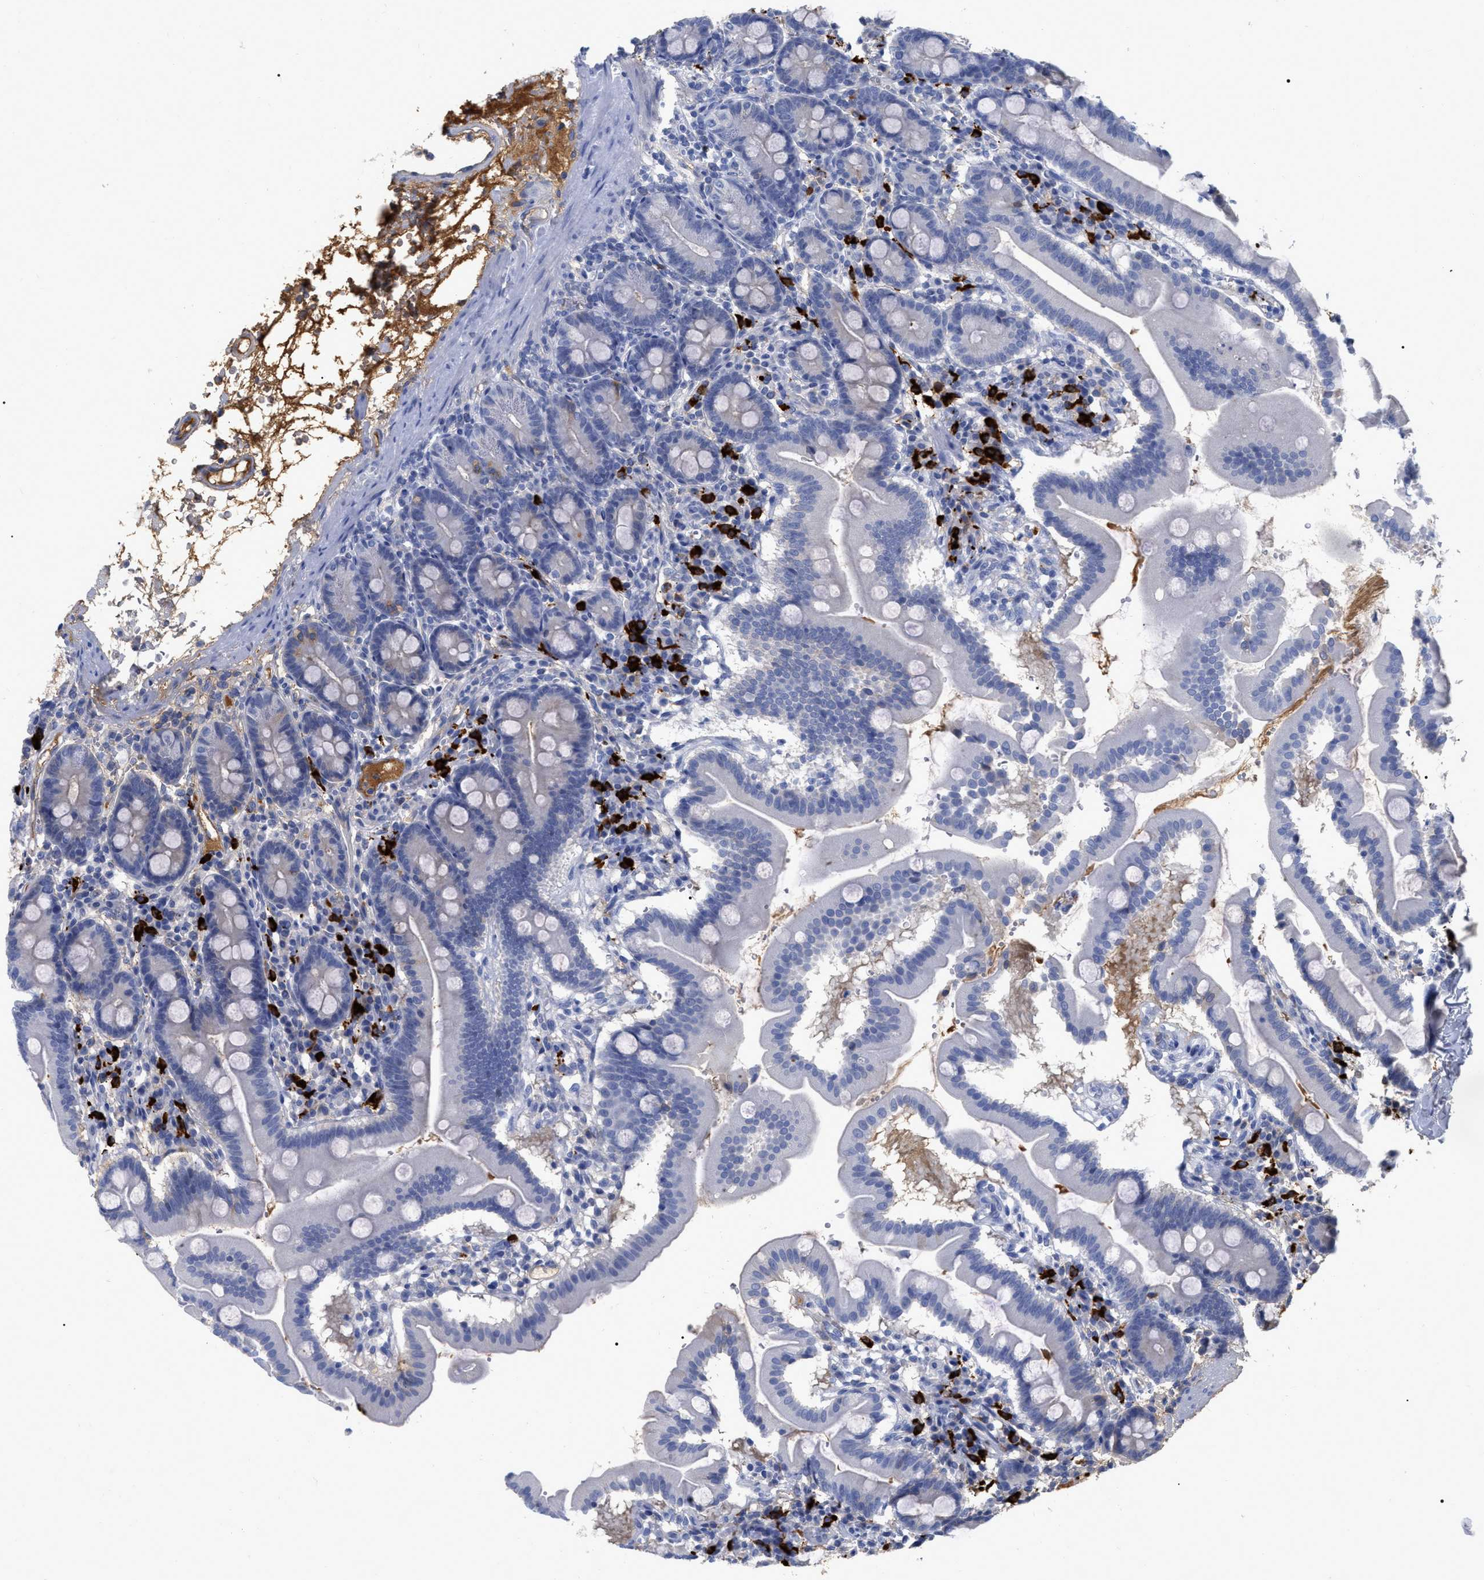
{"staining": {"intensity": "negative", "quantity": "none", "location": "none"}, "tissue": "duodenum", "cell_type": "Glandular cells", "image_type": "normal", "snomed": [{"axis": "morphology", "description": "Normal tissue, NOS"}, {"axis": "topography", "description": "Duodenum"}], "caption": "This is a histopathology image of immunohistochemistry (IHC) staining of normal duodenum, which shows no expression in glandular cells.", "gene": "IGHV5", "patient": {"sex": "male", "age": 50}}